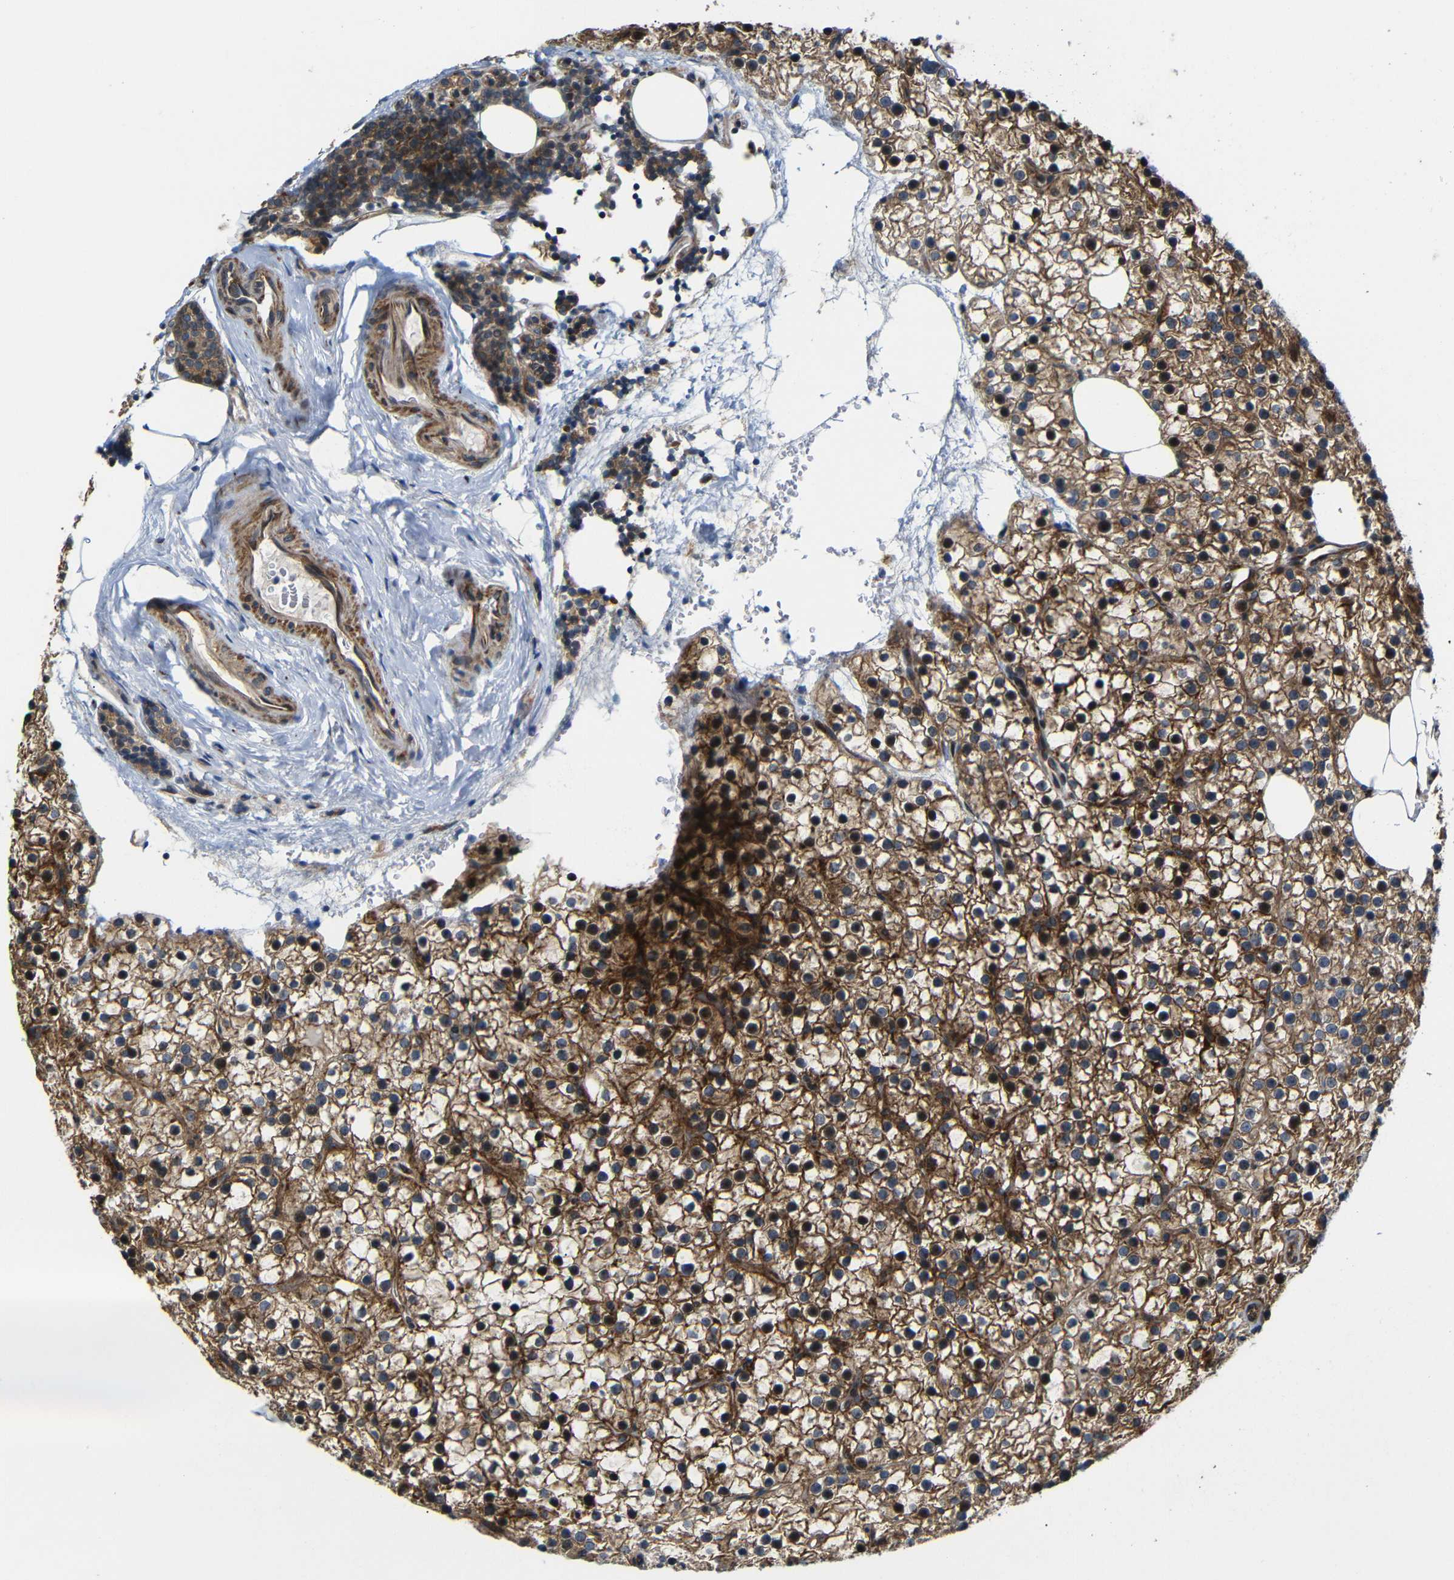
{"staining": {"intensity": "moderate", "quantity": ">75%", "location": "cytoplasmic/membranous"}, "tissue": "parathyroid gland", "cell_type": "Glandular cells", "image_type": "normal", "snomed": [{"axis": "morphology", "description": "Normal tissue, NOS"}, {"axis": "morphology", "description": "Adenoma, NOS"}, {"axis": "topography", "description": "Parathyroid gland"}], "caption": "Immunohistochemistry (IHC) (DAB (3,3'-diaminobenzidine)) staining of benign human parathyroid gland reveals moderate cytoplasmic/membranous protein positivity in about >75% of glandular cells.", "gene": "P3H2", "patient": {"sex": "female", "age": 70}}